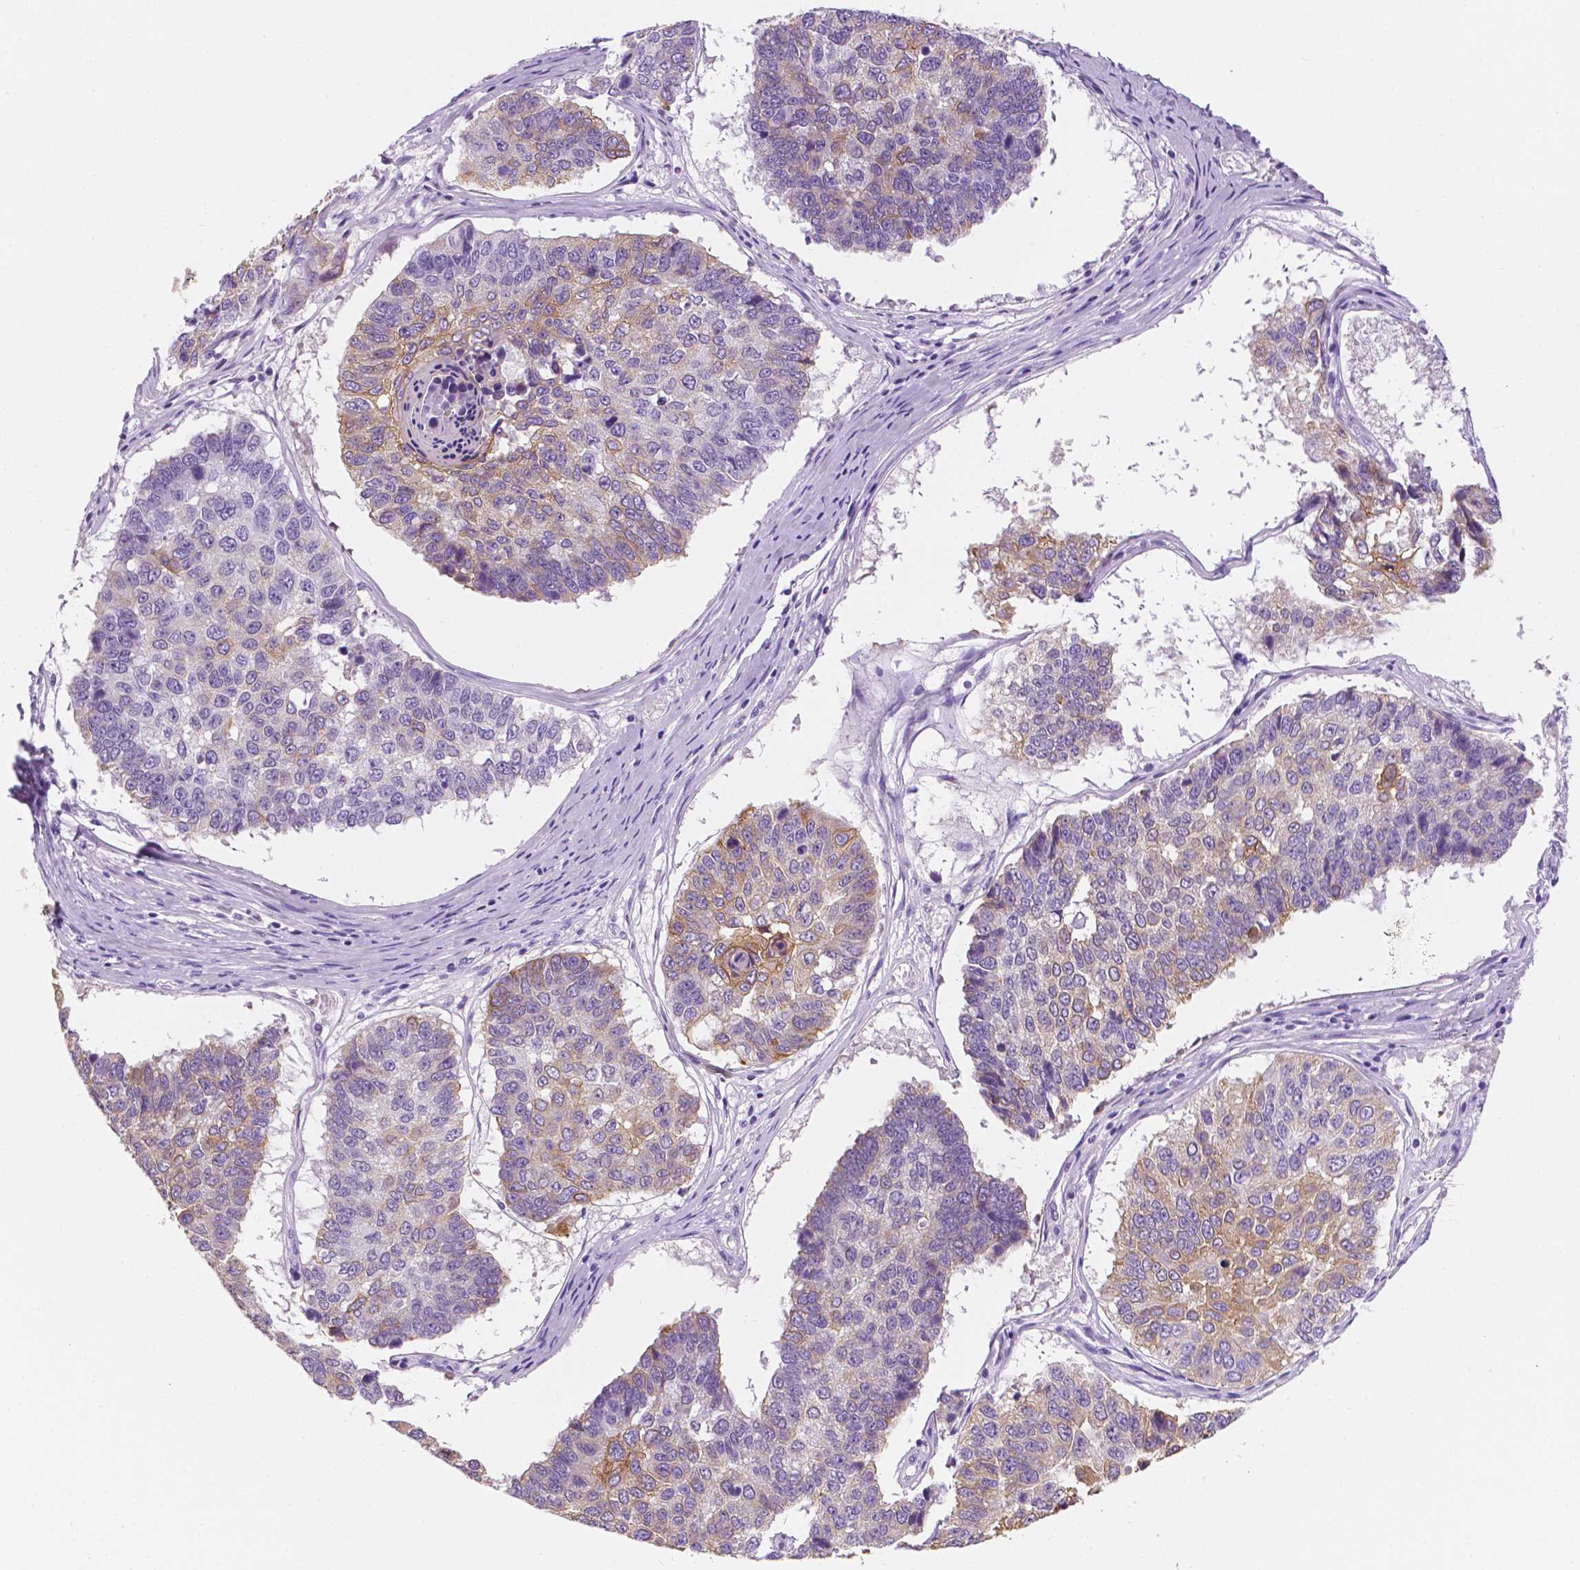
{"staining": {"intensity": "moderate", "quantity": "<25%", "location": "cytoplasmic/membranous"}, "tissue": "lung cancer", "cell_type": "Tumor cells", "image_type": "cancer", "snomed": [{"axis": "morphology", "description": "Squamous cell carcinoma, NOS"}, {"axis": "topography", "description": "Lung"}], "caption": "Immunohistochemical staining of squamous cell carcinoma (lung) shows low levels of moderate cytoplasmic/membranous protein positivity in about <25% of tumor cells. (IHC, brightfield microscopy, high magnification).", "gene": "PPL", "patient": {"sex": "male", "age": 73}}